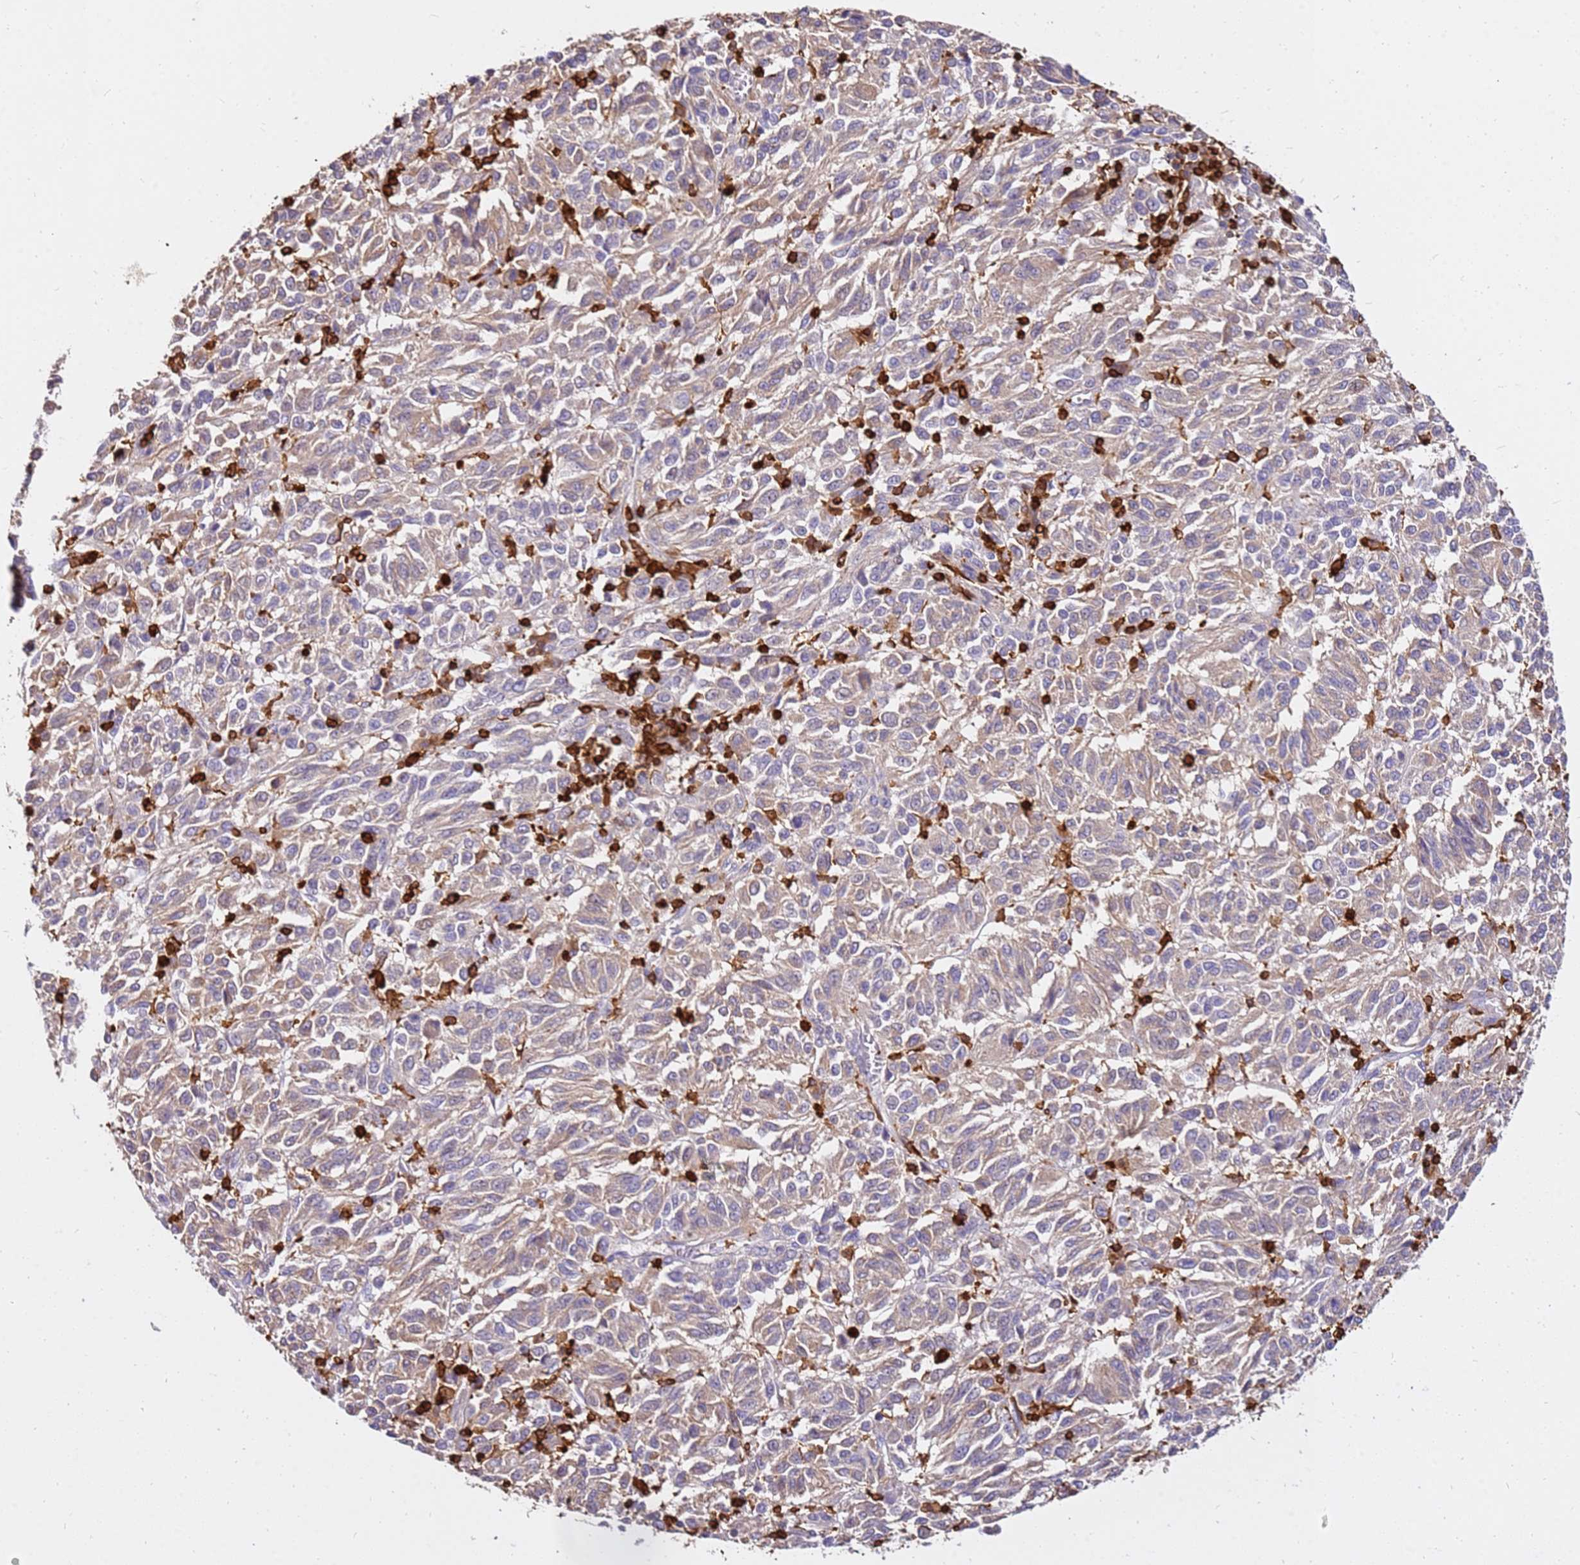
{"staining": {"intensity": "negative", "quantity": "none", "location": "none"}, "tissue": "melanoma", "cell_type": "Tumor cells", "image_type": "cancer", "snomed": [{"axis": "morphology", "description": "Malignant melanoma, Metastatic site"}, {"axis": "topography", "description": "Lung"}], "caption": "IHC micrograph of neoplastic tissue: melanoma stained with DAB shows no significant protein expression in tumor cells.", "gene": "CORO1A", "patient": {"sex": "male", "age": 64}}